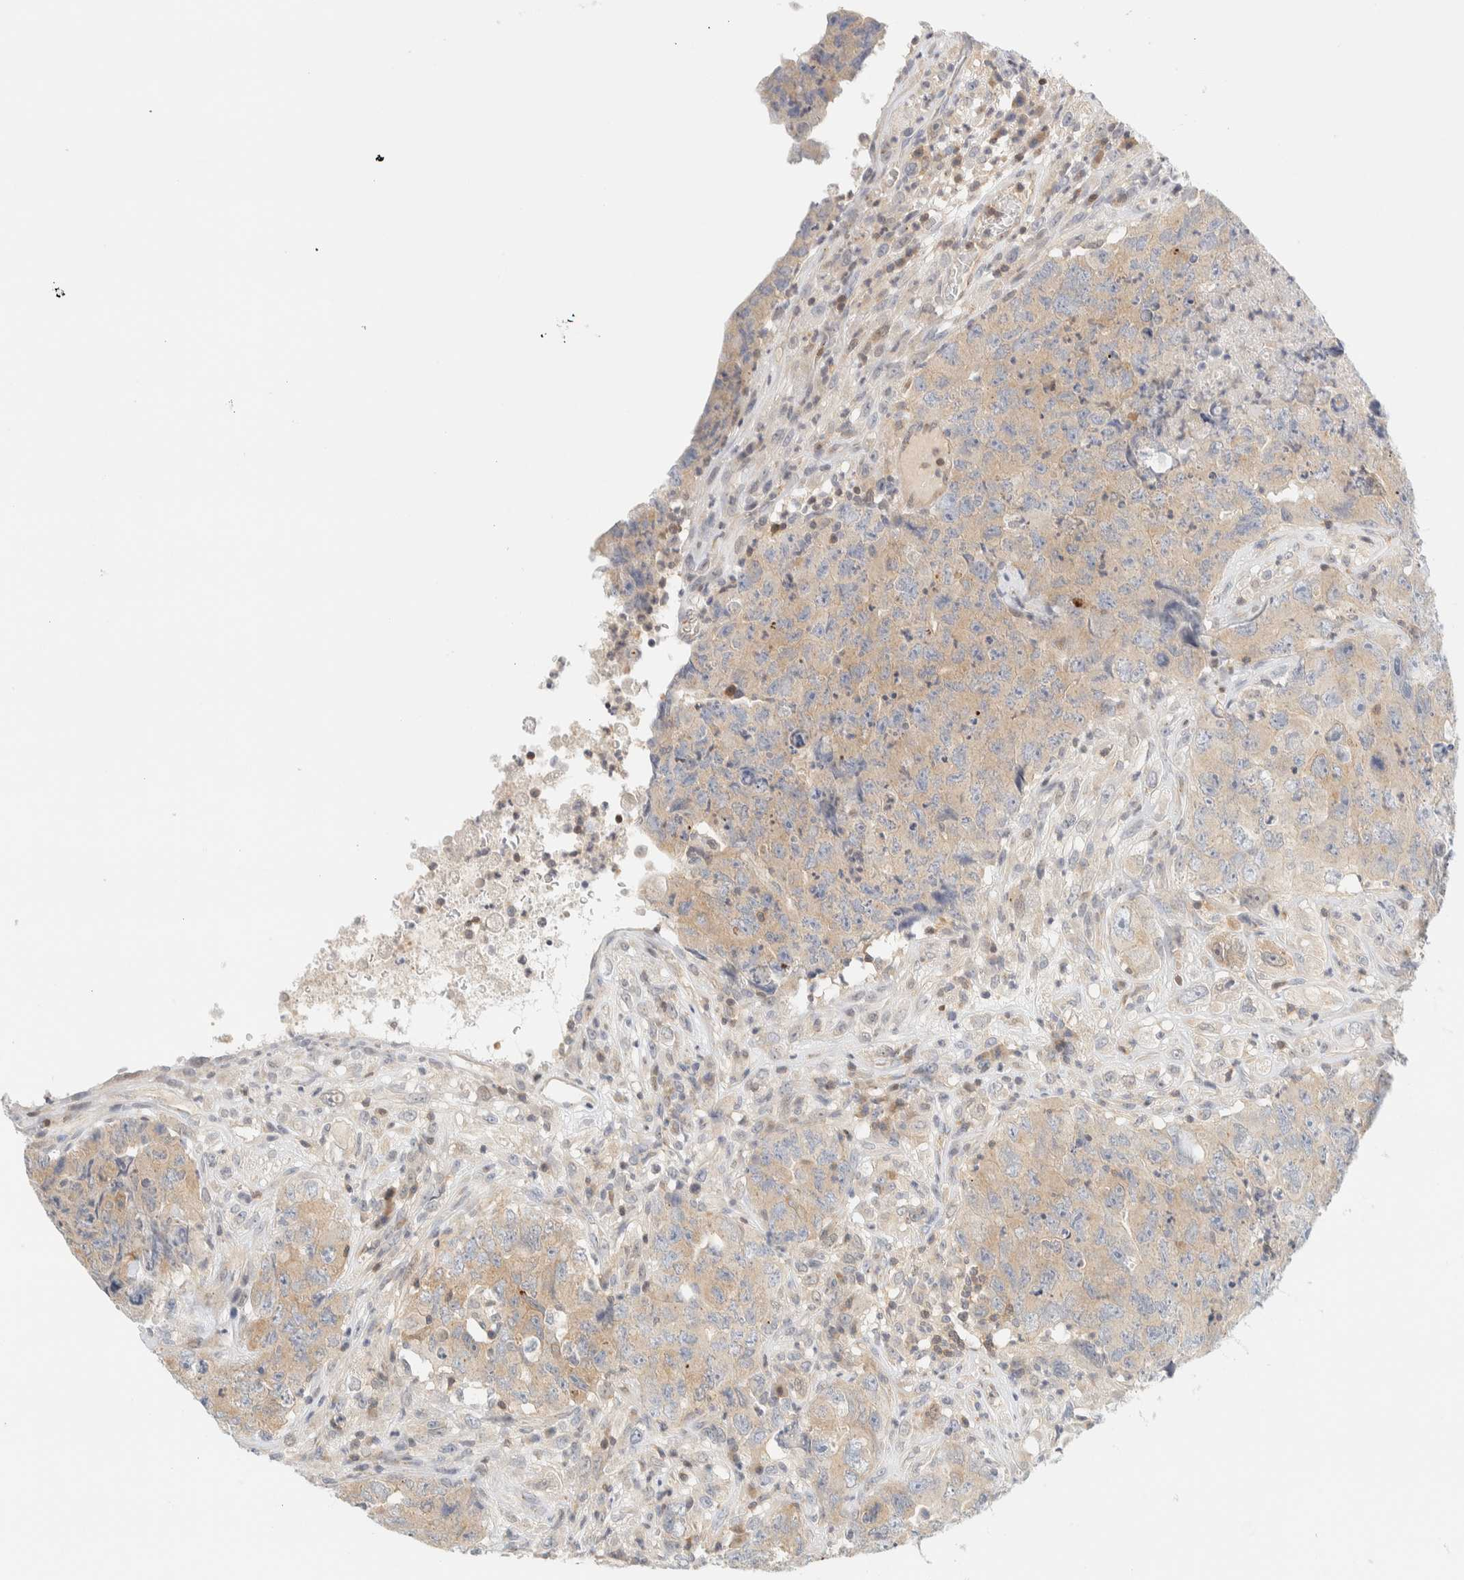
{"staining": {"intensity": "weak", "quantity": ">75%", "location": "cytoplasmic/membranous"}, "tissue": "testis cancer", "cell_type": "Tumor cells", "image_type": "cancer", "snomed": [{"axis": "morphology", "description": "Carcinoma, Embryonal, NOS"}, {"axis": "topography", "description": "Testis"}], "caption": "A low amount of weak cytoplasmic/membranous positivity is identified in about >75% of tumor cells in testis embryonal carcinoma tissue.", "gene": "PCYT2", "patient": {"sex": "male", "age": 32}}